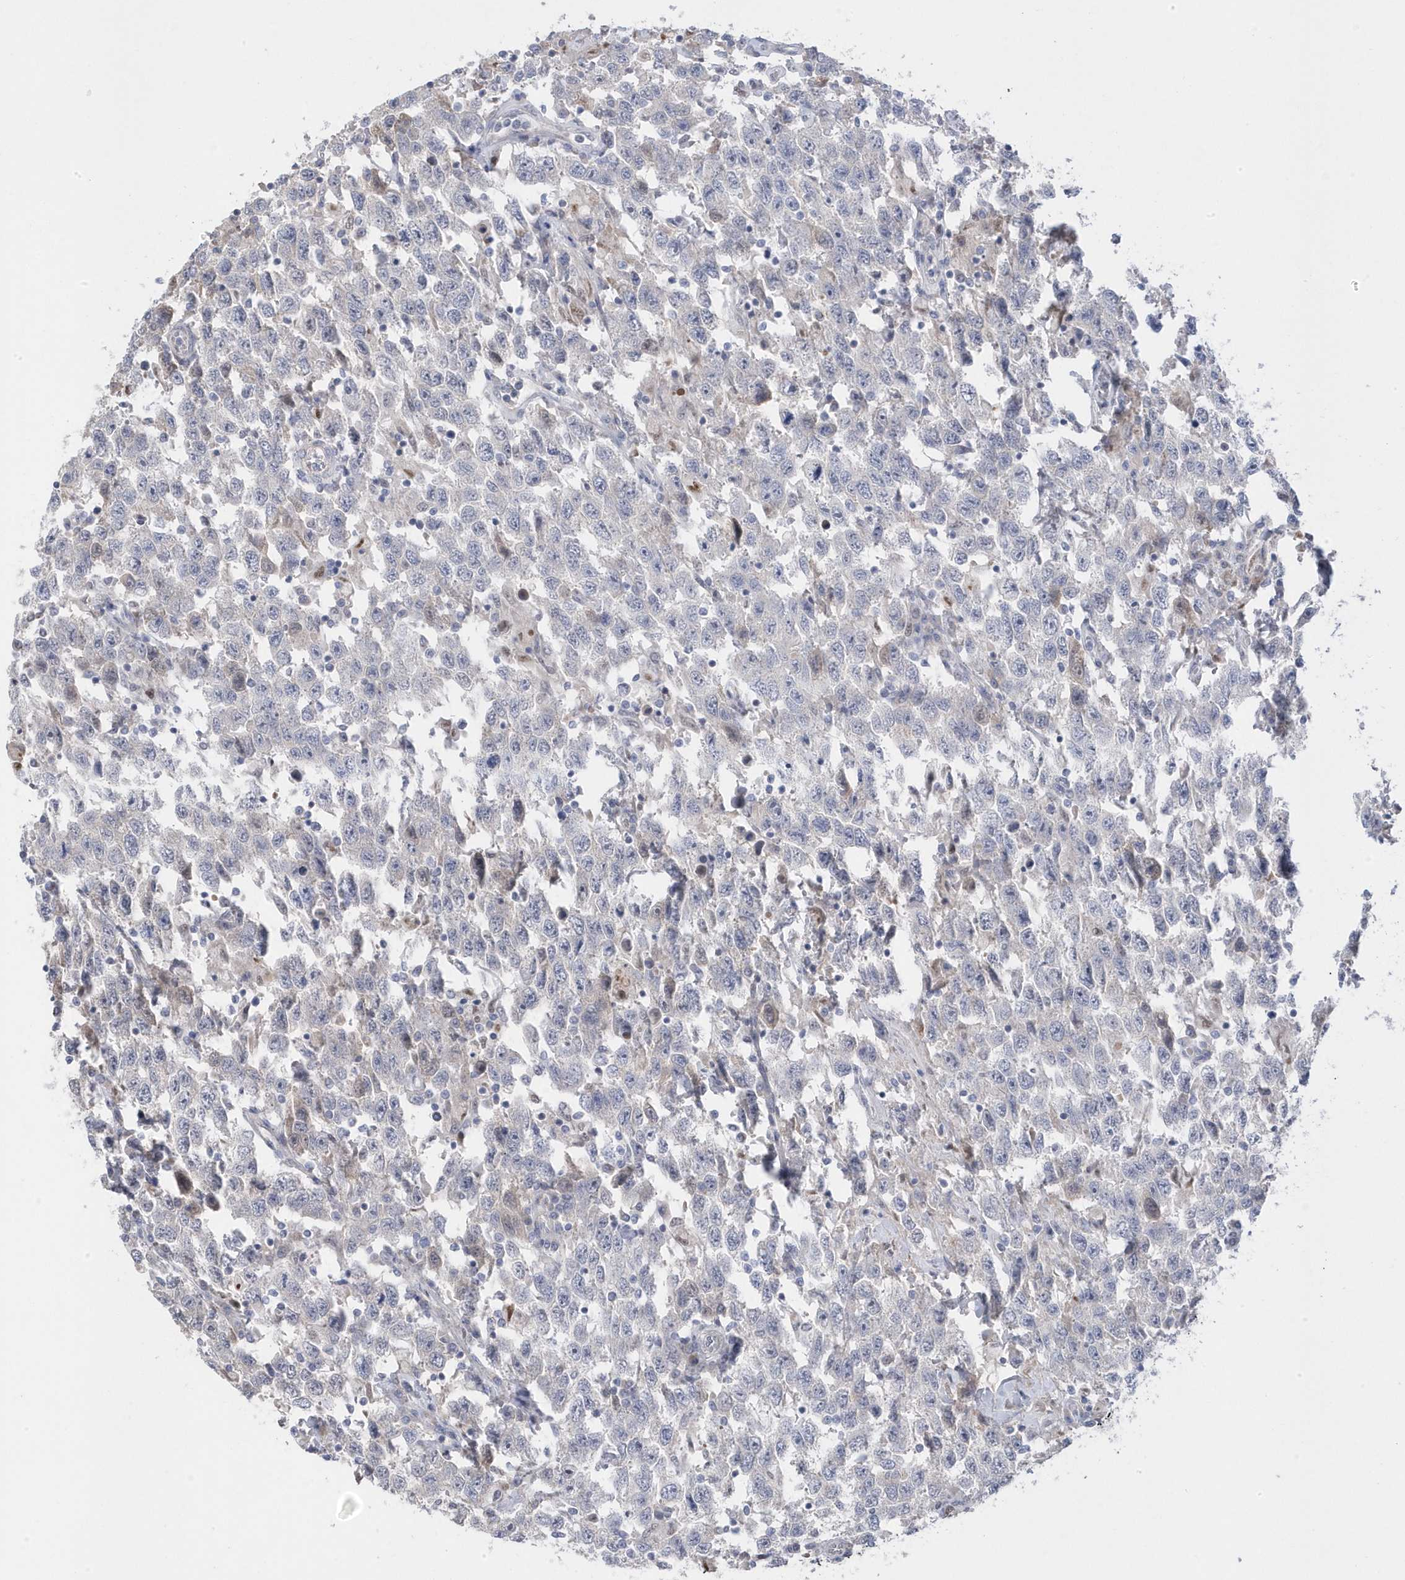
{"staining": {"intensity": "negative", "quantity": "none", "location": "none"}, "tissue": "testis cancer", "cell_type": "Tumor cells", "image_type": "cancer", "snomed": [{"axis": "morphology", "description": "Seminoma, NOS"}, {"axis": "topography", "description": "Testis"}], "caption": "Testis cancer (seminoma) stained for a protein using IHC displays no staining tumor cells.", "gene": "GTPBP6", "patient": {"sex": "male", "age": 41}}